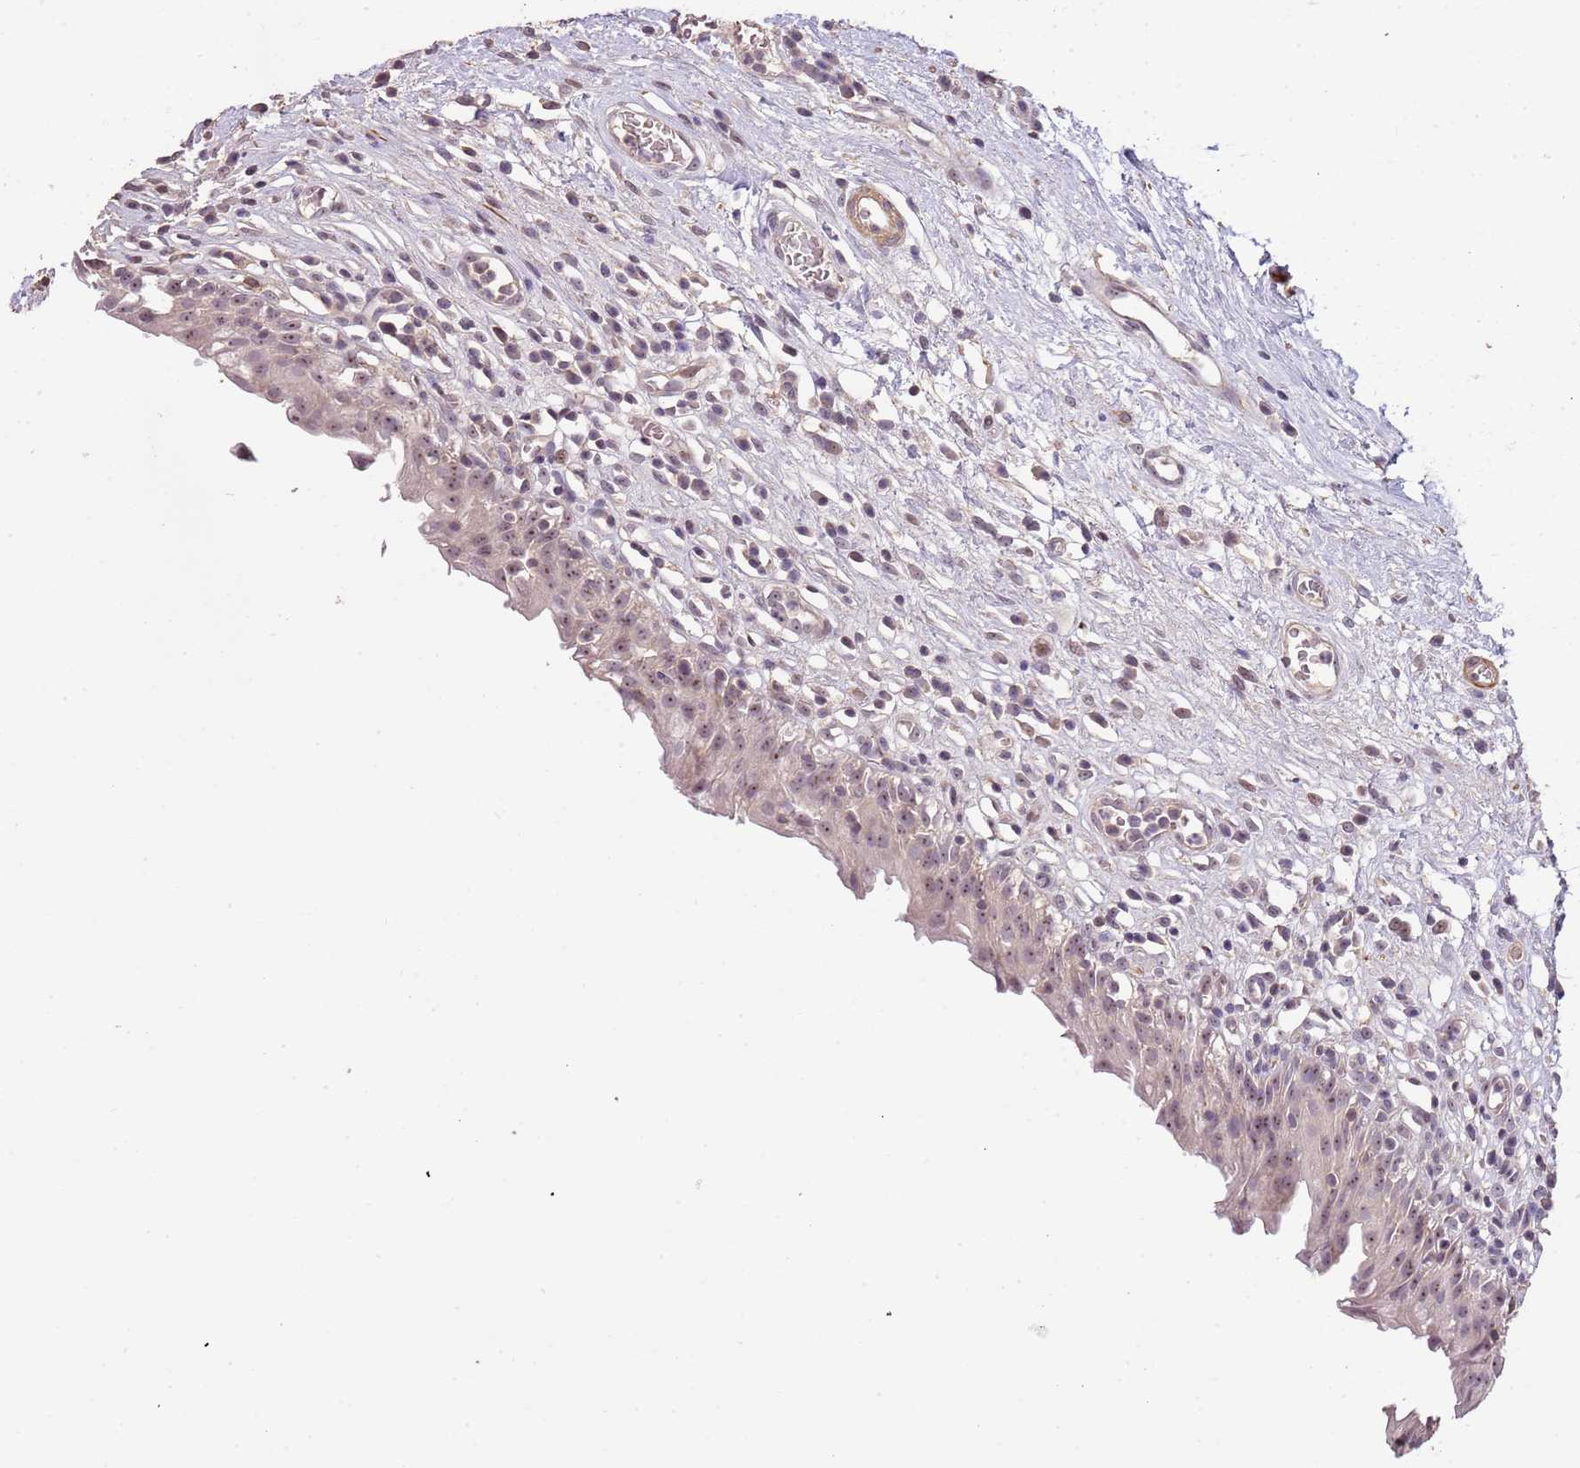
{"staining": {"intensity": "weak", "quantity": "25%-75%", "location": "nuclear"}, "tissue": "urinary bladder", "cell_type": "Urothelial cells", "image_type": "normal", "snomed": [{"axis": "morphology", "description": "Normal tissue, NOS"}, {"axis": "morphology", "description": "Inflammation, NOS"}, {"axis": "topography", "description": "Urinary bladder"}], "caption": "IHC (DAB) staining of unremarkable human urinary bladder displays weak nuclear protein positivity in about 25%-75% of urothelial cells.", "gene": "ADTRP", "patient": {"sex": "male", "age": 63}}